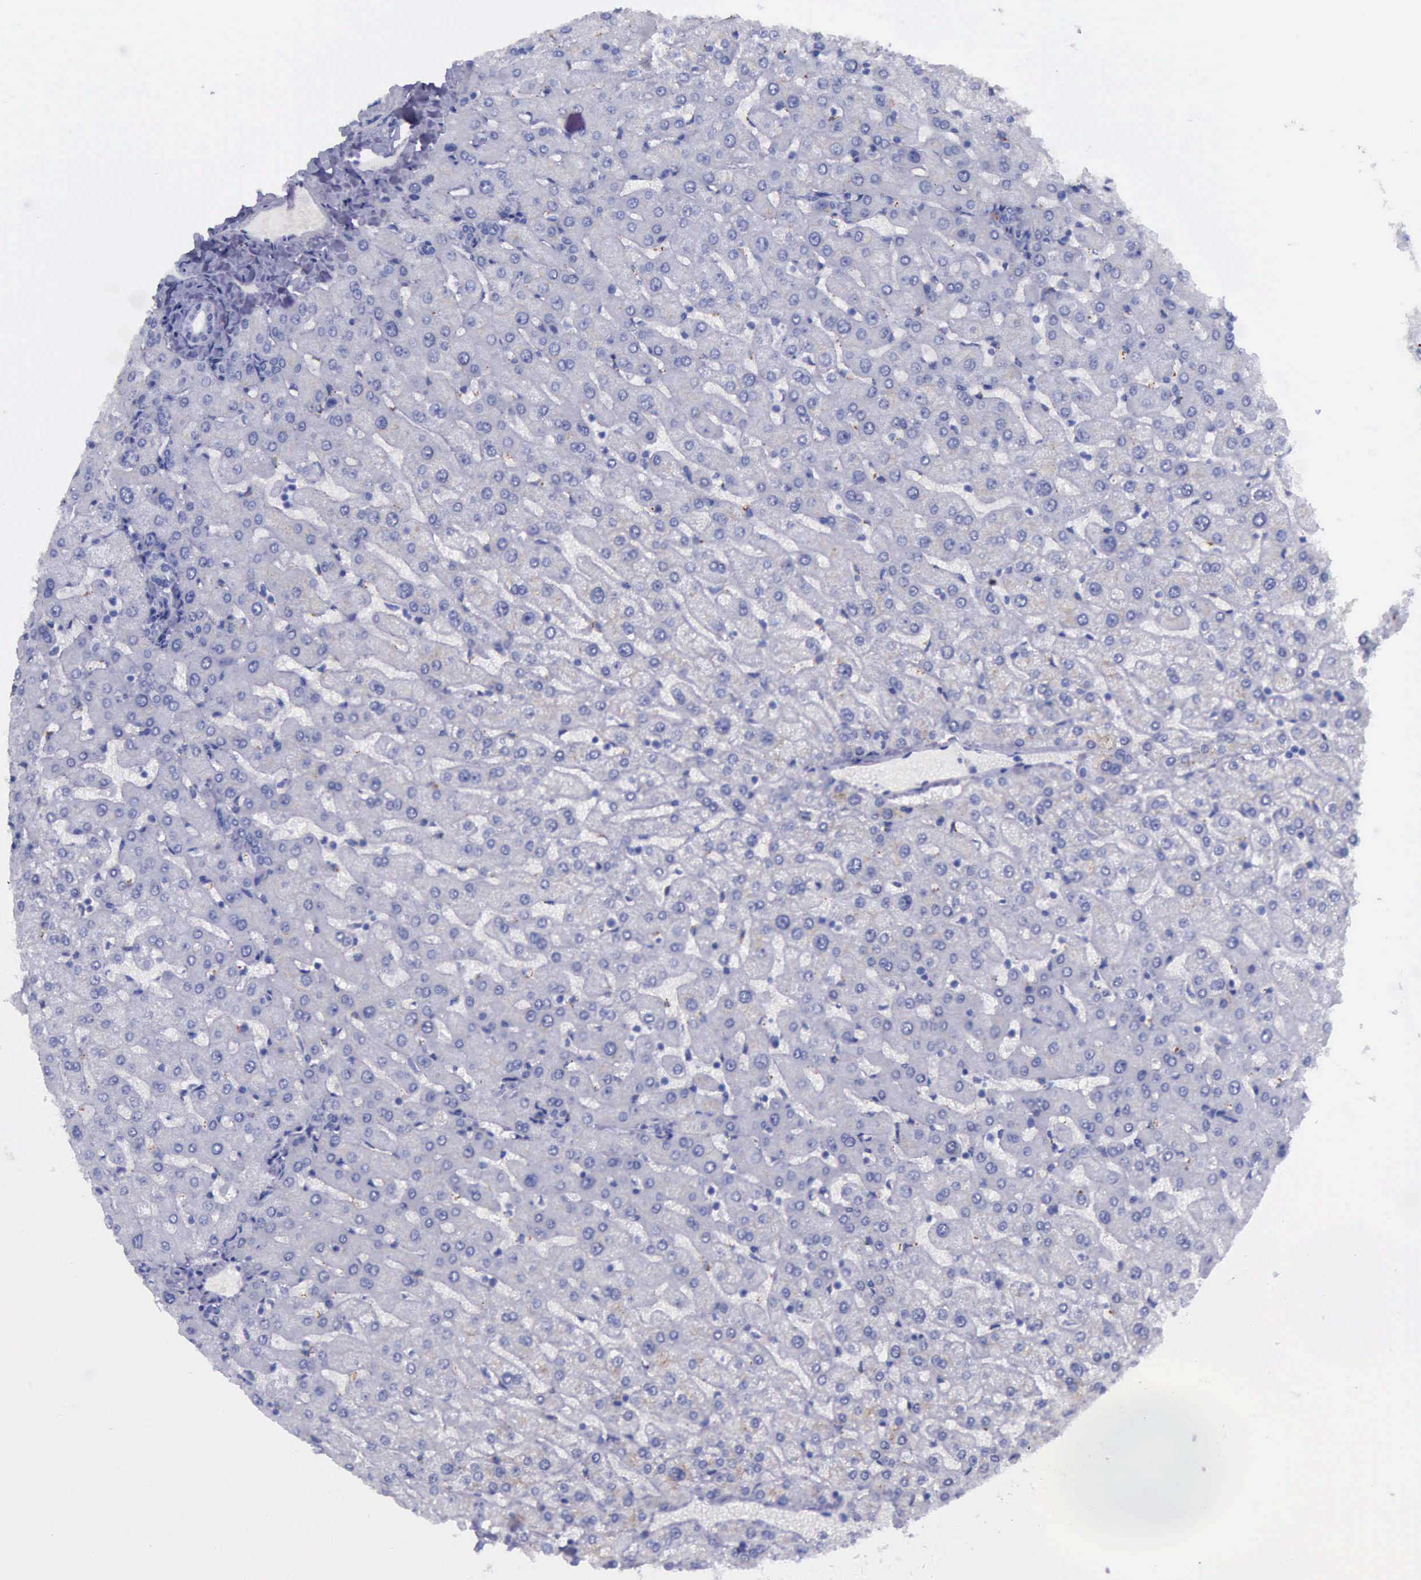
{"staining": {"intensity": "weak", "quantity": "<25%", "location": "cytoplasmic/membranous"}, "tissue": "liver", "cell_type": "Hepatocytes", "image_type": "normal", "snomed": [{"axis": "morphology", "description": "Normal tissue, NOS"}, {"axis": "morphology", "description": "Fibrosis, NOS"}, {"axis": "topography", "description": "Liver"}], "caption": "An IHC image of normal liver is shown. There is no staining in hepatocytes of liver.", "gene": "GLA", "patient": {"sex": "female", "age": 29}}